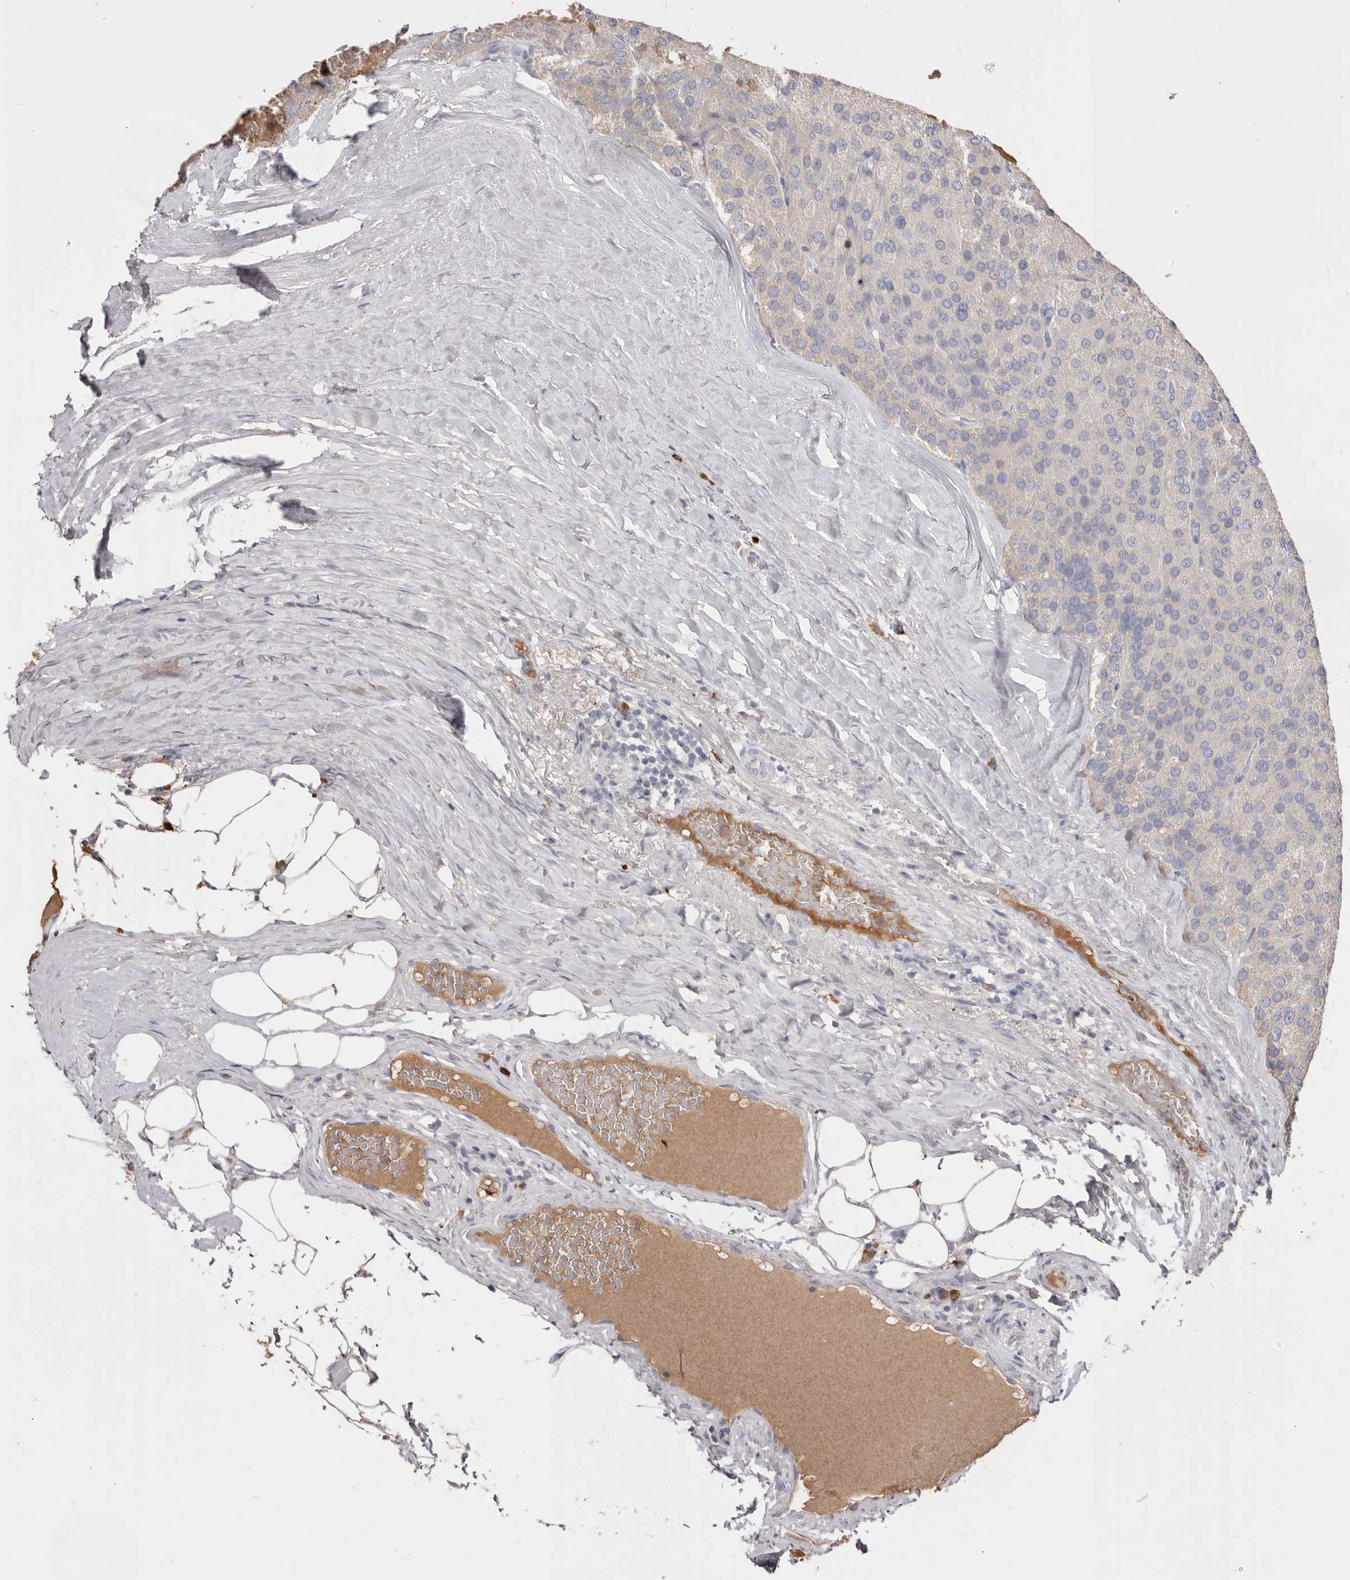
{"staining": {"intensity": "negative", "quantity": "none", "location": "none"}, "tissue": "parathyroid gland", "cell_type": "Glandular cells", "image_type": "normal", "snomed": [{"axis": "morphology", "description": "Normal tissue, NOS"}, {"axis": "morphology", "description": "Adenoma, NOS"}, {"axis": "topography", "description": "Parathyroid gland"}], "caption": "Immunohistochemistry (IHC) histopathology image of normal parathyroid gland stained for a protein (brown), which exhibits no positivity in glandular cells.", "gene": "HCAR2", "patient": {"sex": "female", "age": 86}}